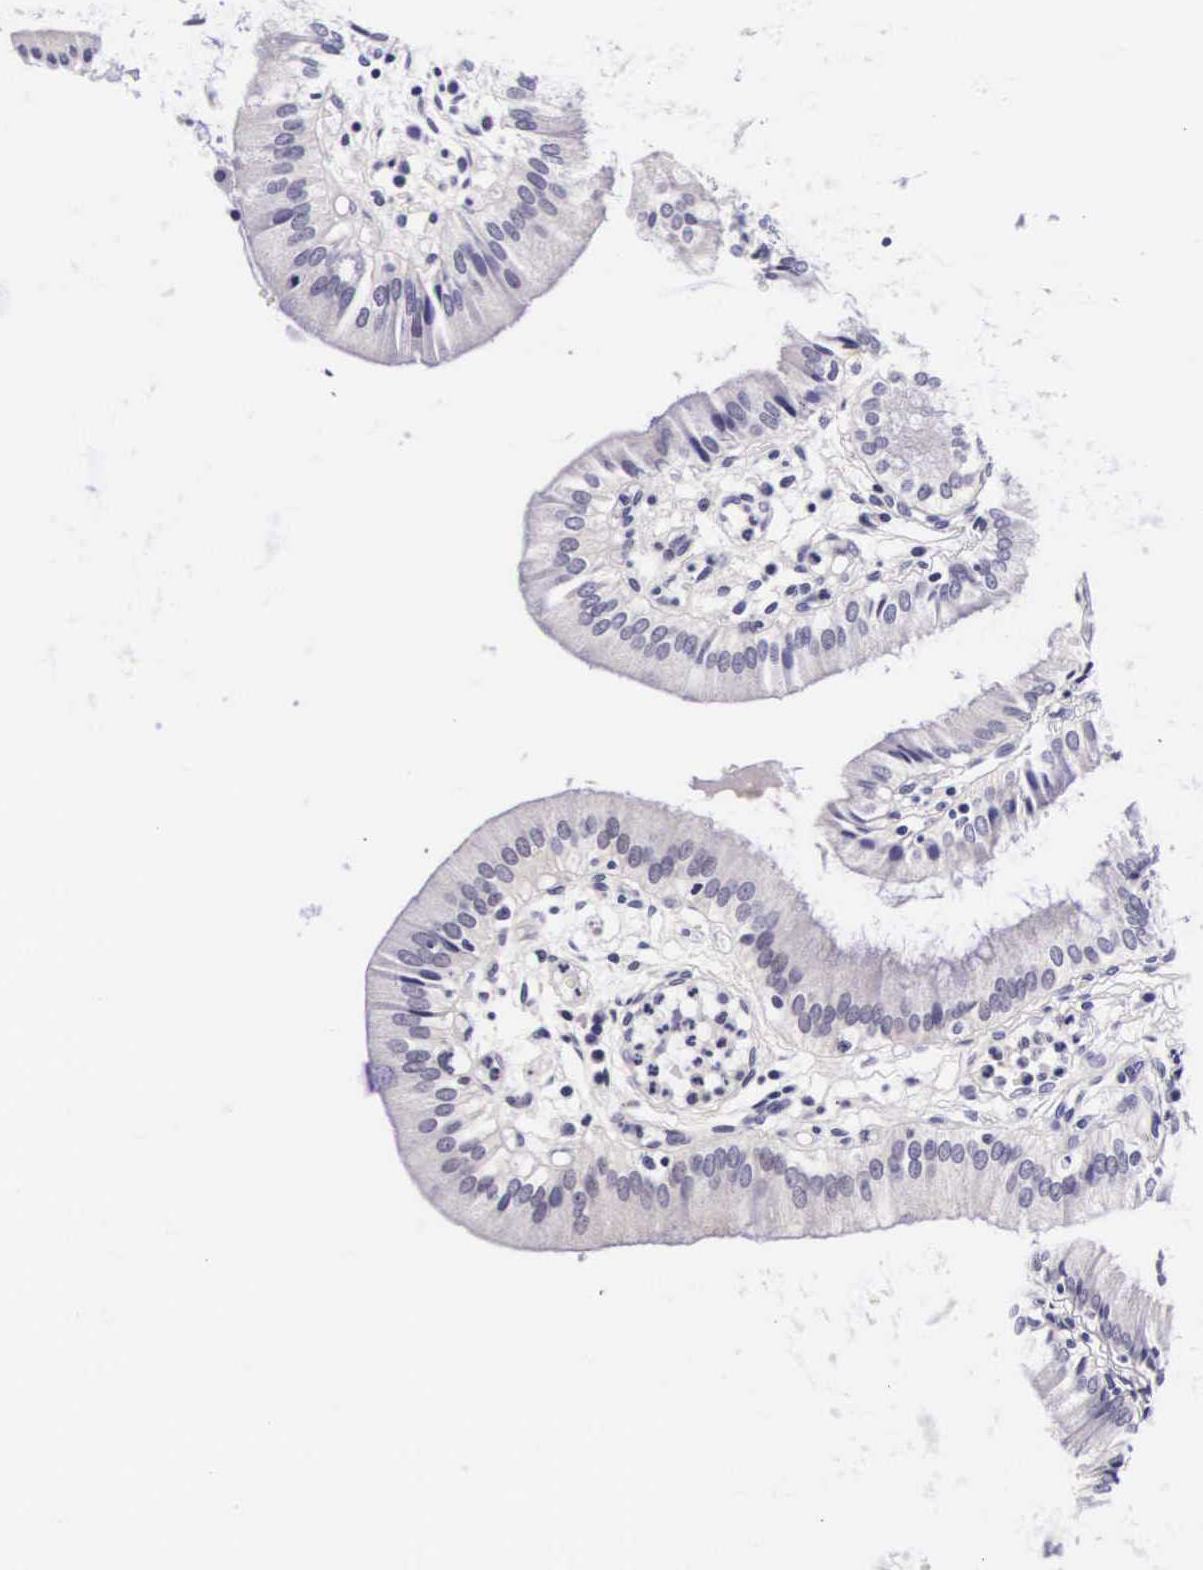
{"staining": {"intensity": "negative", "quantity": "none", "location": "none"}, "tissue": "gallbladder", "cell_type": "Glandular cells", "image_type": "normal", "snomed": [{"axis": "morphology", "description": "Normal tissue, NOS"}, {"axis": "topography", "description": "Gallbladder"}], "caption": "Glandular cells are negative for brown protein staining in benign gallbladder.", "gene": "PHETA2", "patient": {"sex": "male", "age": 28}}